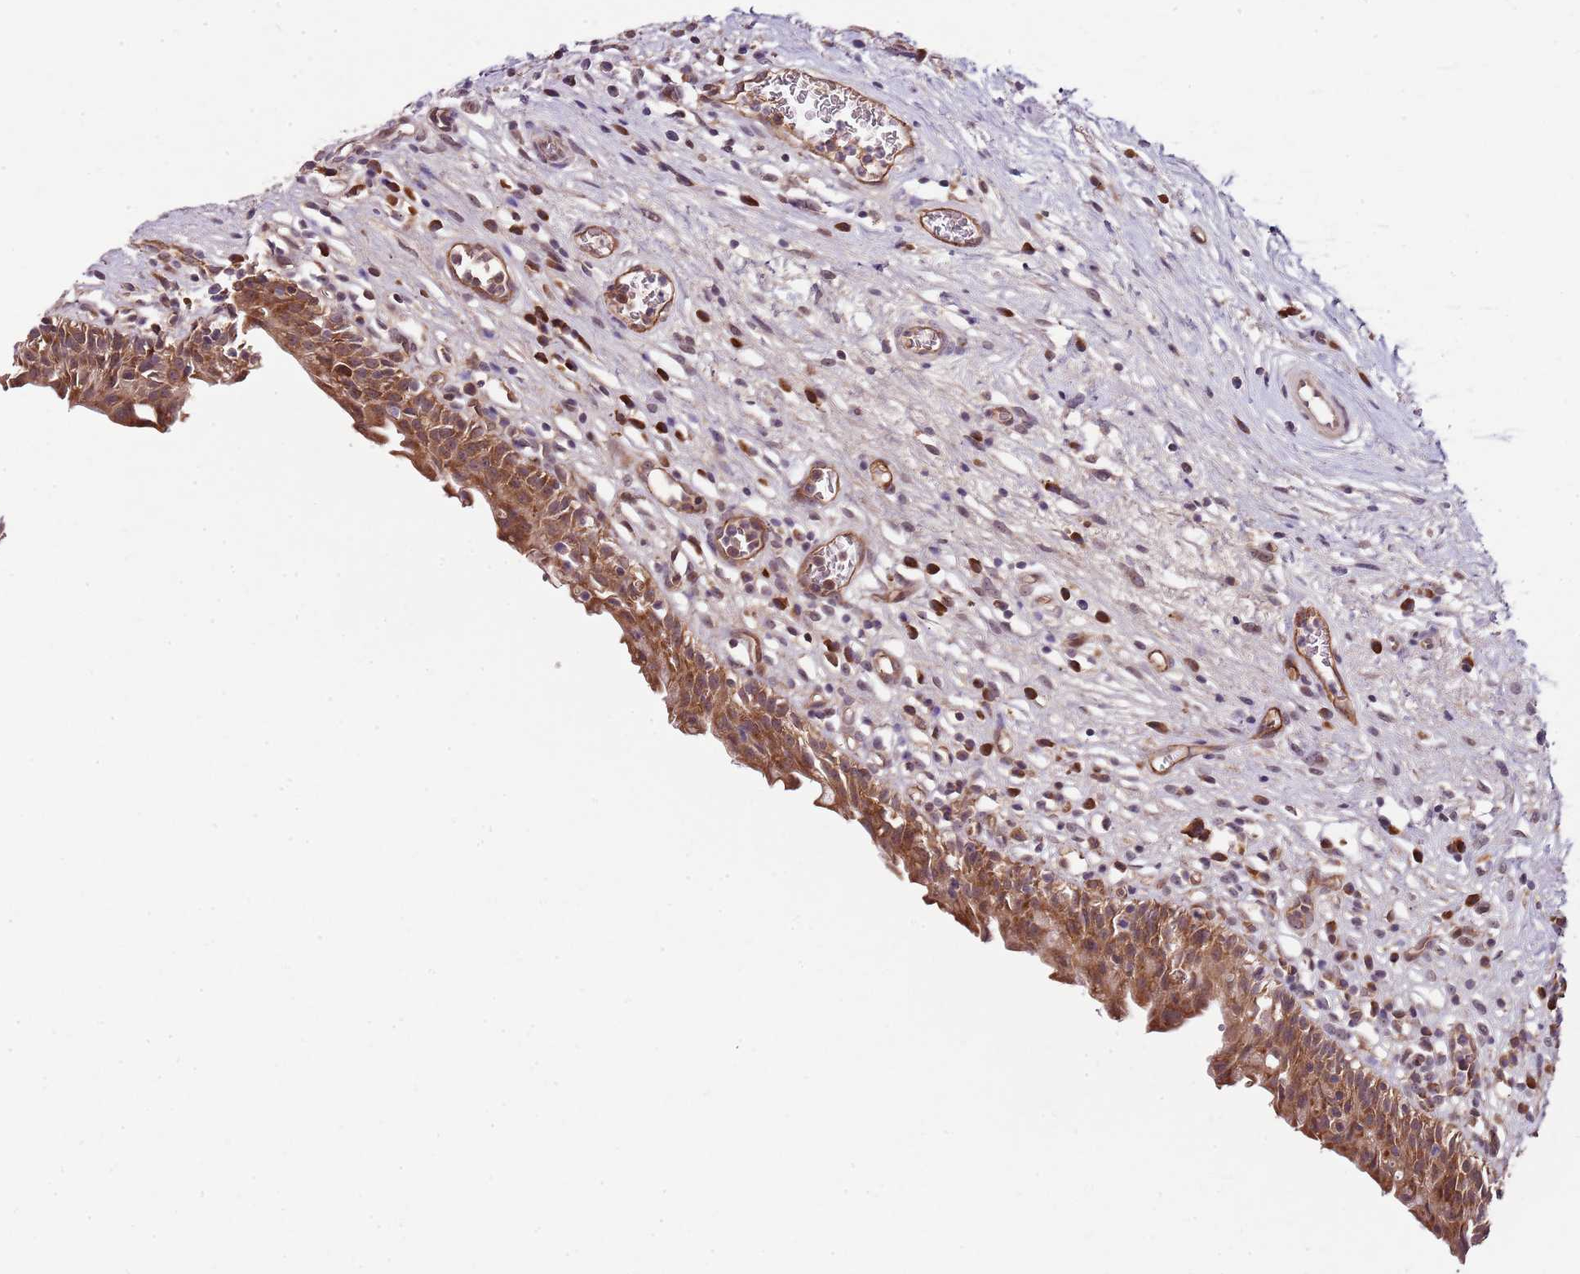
{"staining": {"intensity": "strong", "quantity": ">75%", "location": "cytoplasmic/membranous"}, "tissue": "urinary bladder", "cell_type": "Urothelial cells", "image_type": "normal", "snomed": [{"axis": "morphology", "description": "Normal tissue, NOS"}, {"axis": "morphology", "description": "Inflammation, NOS"}, {"axis": "topography", "description": "Urinary bladder"}], "caption": "An immunohistochemistry micrograph of benign tissue is shown. Protein staining in brown labels strong cytoplasmic/membranous positivity in urinary bladder within urothelial cells.", "gene": "FBXL22", "patient": {"sex": "male", "age": 63}}